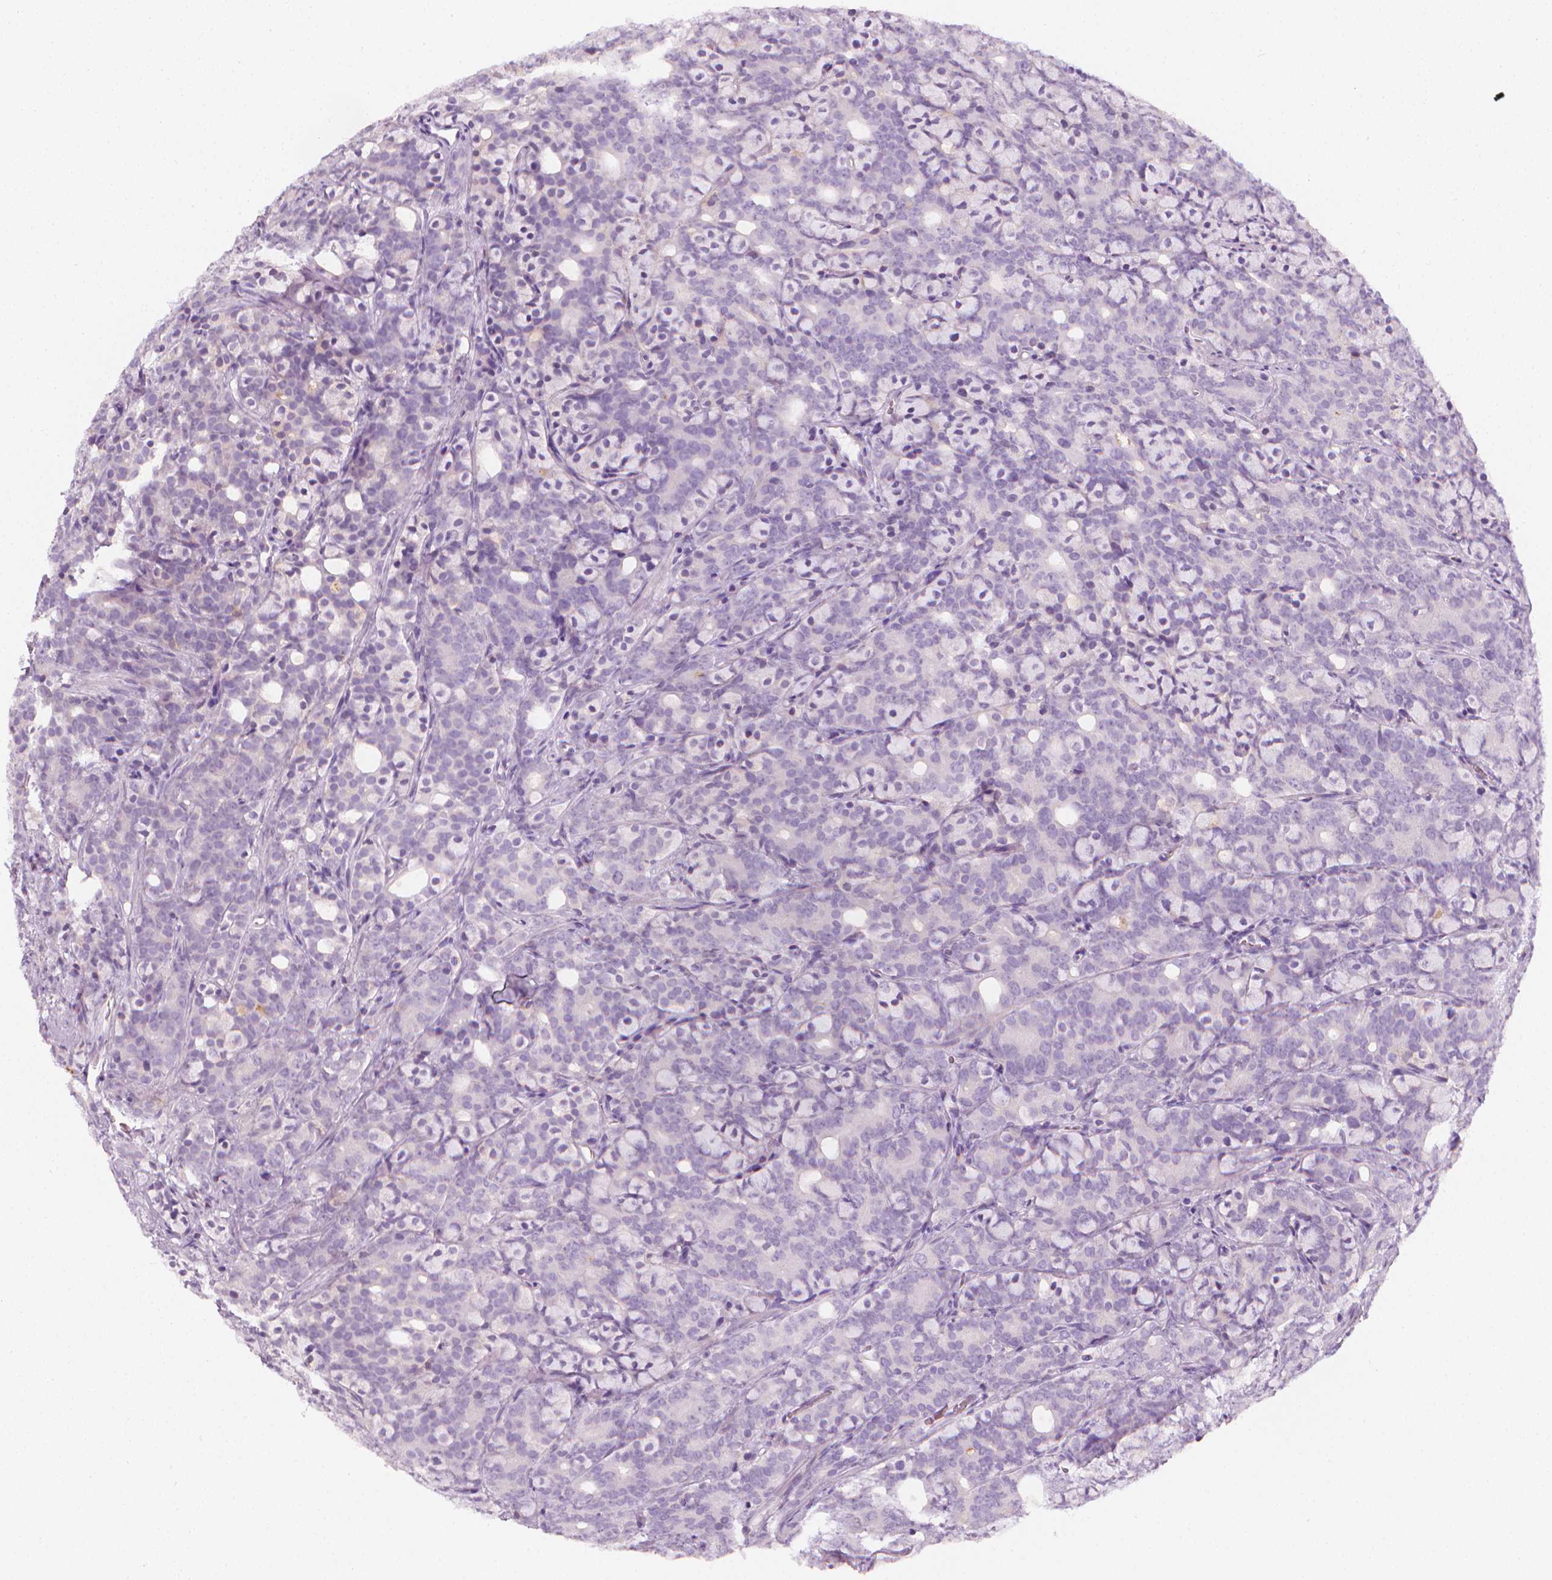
{"staining": {"intensity": "negative", "quantity": "none", "location": "none"}, "tissue": "prostate cancer", "cell_type": "Tumor cells", "image_type": "cancer", "snomed": [{"axis": "morphology", "description": "Adenocarcinoma, High grade"}, {"axis": "topography", "description": "Prostate"}], "caption": "High-grade adenocarcinoma (prostate) was stained to show a protein in brown. There is no significant positivity in tumor cells.", "gene": "DCAF8L1", "patient": {"sex": "male", "age": 84}}